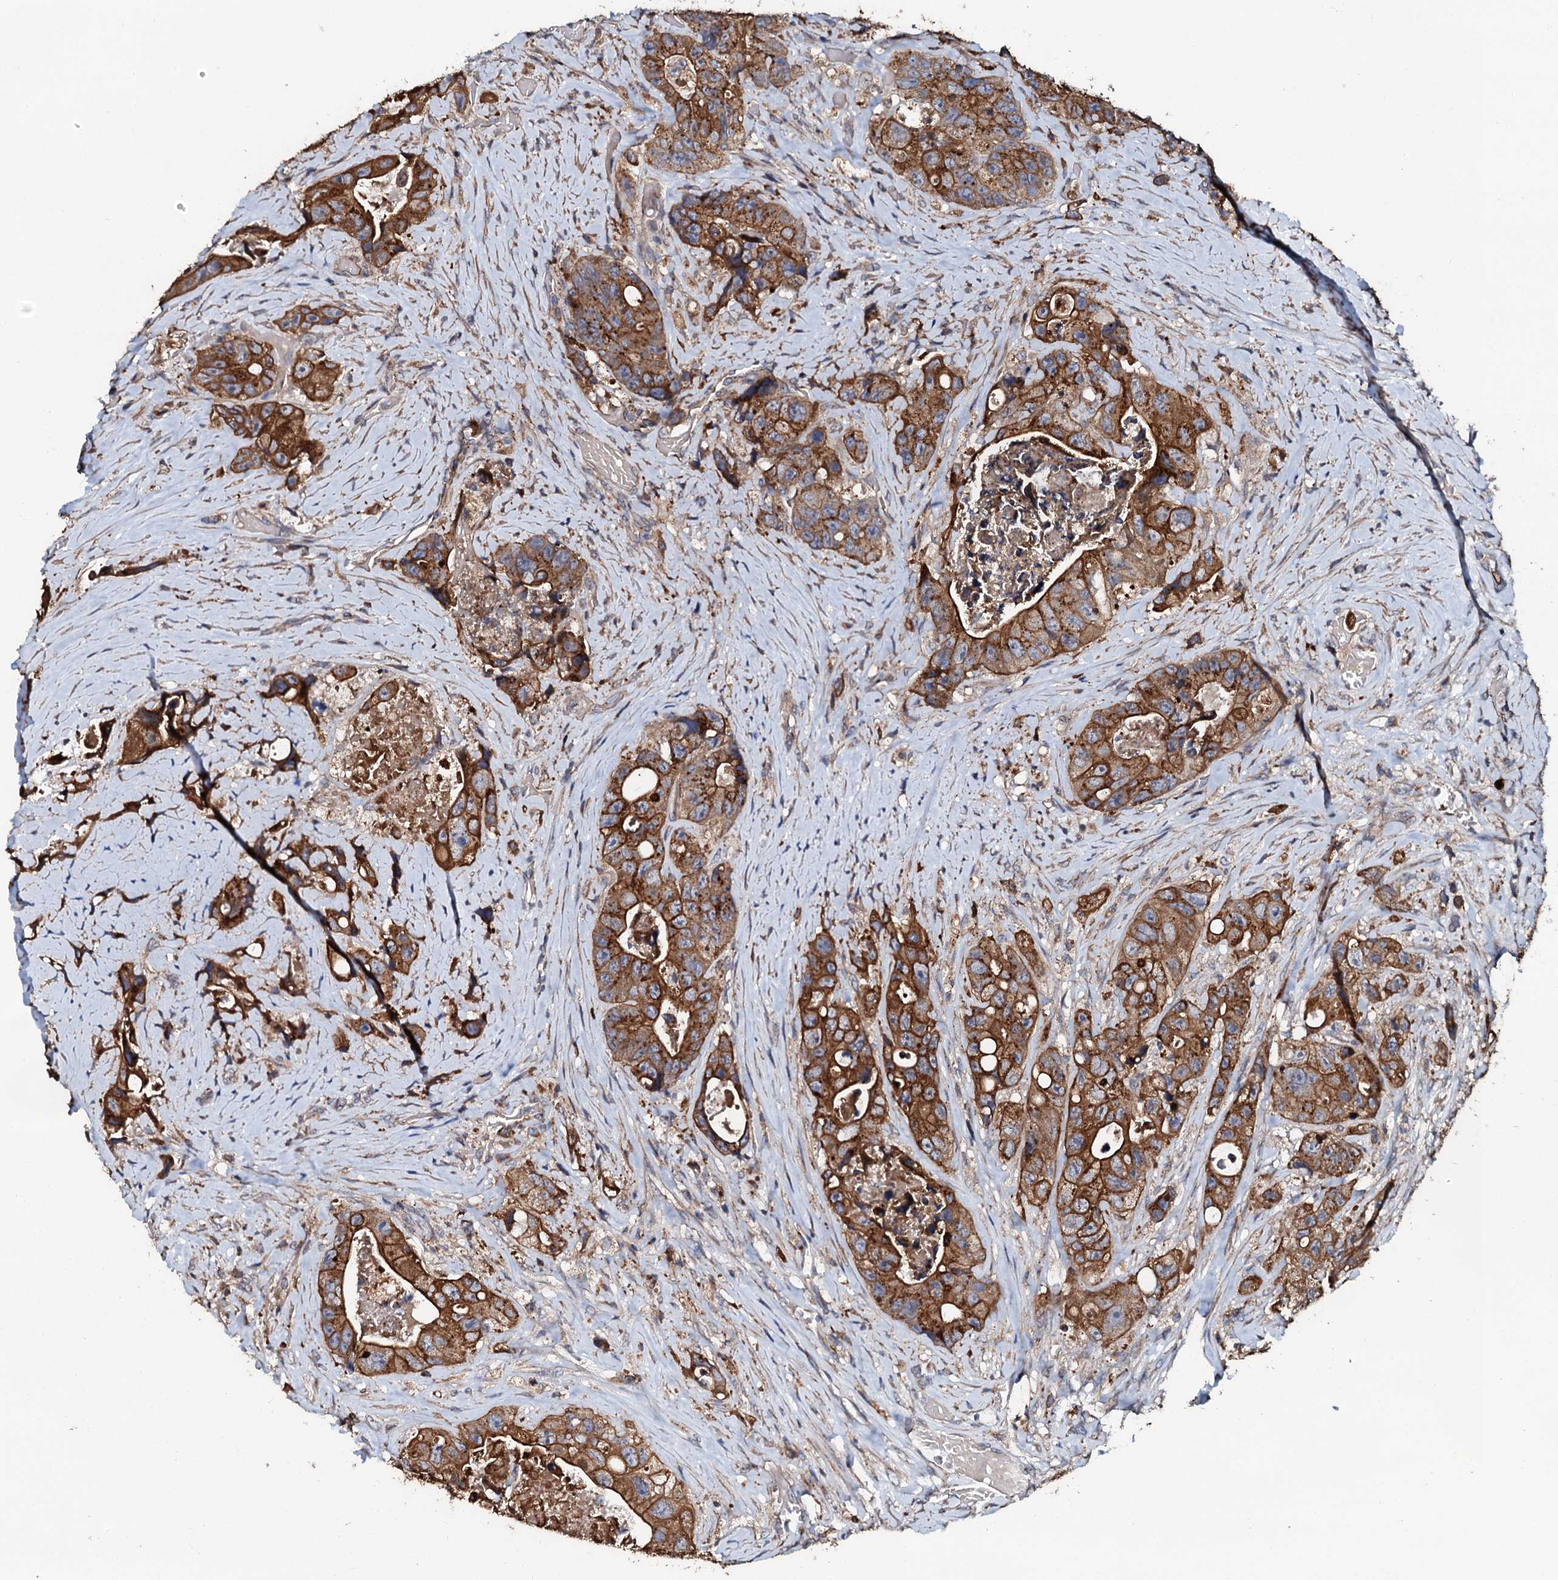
{"staining": {"intensity": "strong", "quantity": ">75%", "location": "cytoplasmic/membranous"}, "tissue": "colorectal cancer", "cell_type": "Tumor cells", "image_type": "cancer", "snomed": [{"axis": "morphology", "description": "Adenocarcinoma, NOS"}, {"axis": "topography", "description": "Colon"}], "caption": "A micrograph showing strong cytoplasmic/membranous staining in approximately >75% of tumor cells in colorectal cancer, as visualized by brown immunohistochemical staining.", "gene": "GLCE", "patient": {"sex": "female", "age": 46}}